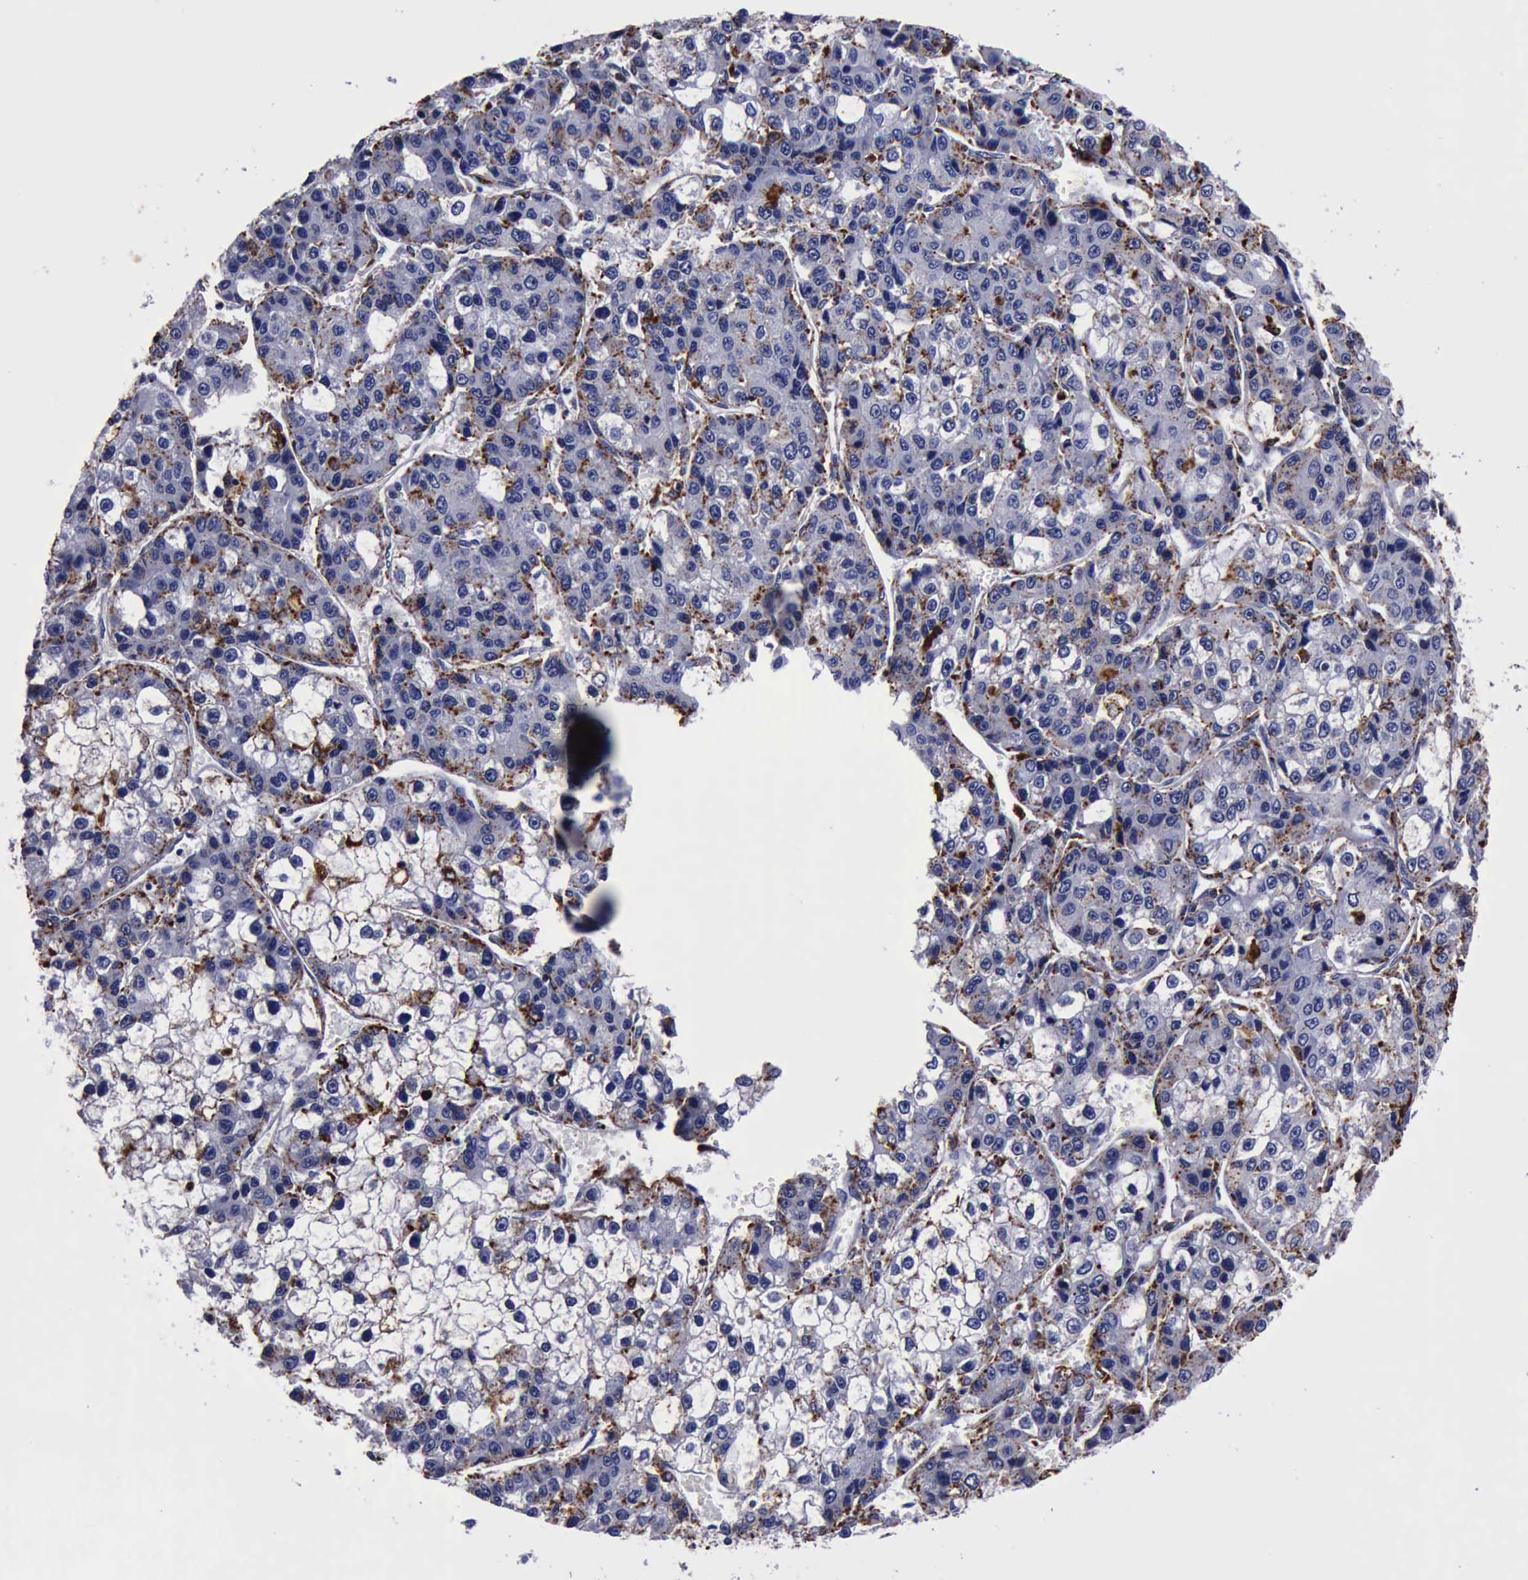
{"staining": {"intensity": "moderate", "quantity": "25%-75%", "location": "cytoplasmic/membranous"}, "tissue": "liver cancer", "cell_type": "Tumor cells", "image_type": "cancer", "snomed": [{"axis": "morphology", "description": "Carcinoma, Hepatocellular, NOS"}, {"axis": "topography", "description": "Liver"}], "caption": "The micrograph exhibits staining of hepatocellular carcinoma (liver), revealing moderate cytoplasmic/membranous protein positivity (brown color) within tumor cells.", "gene": "CTSD", "patient": {"sex": "female", "age": 66}}